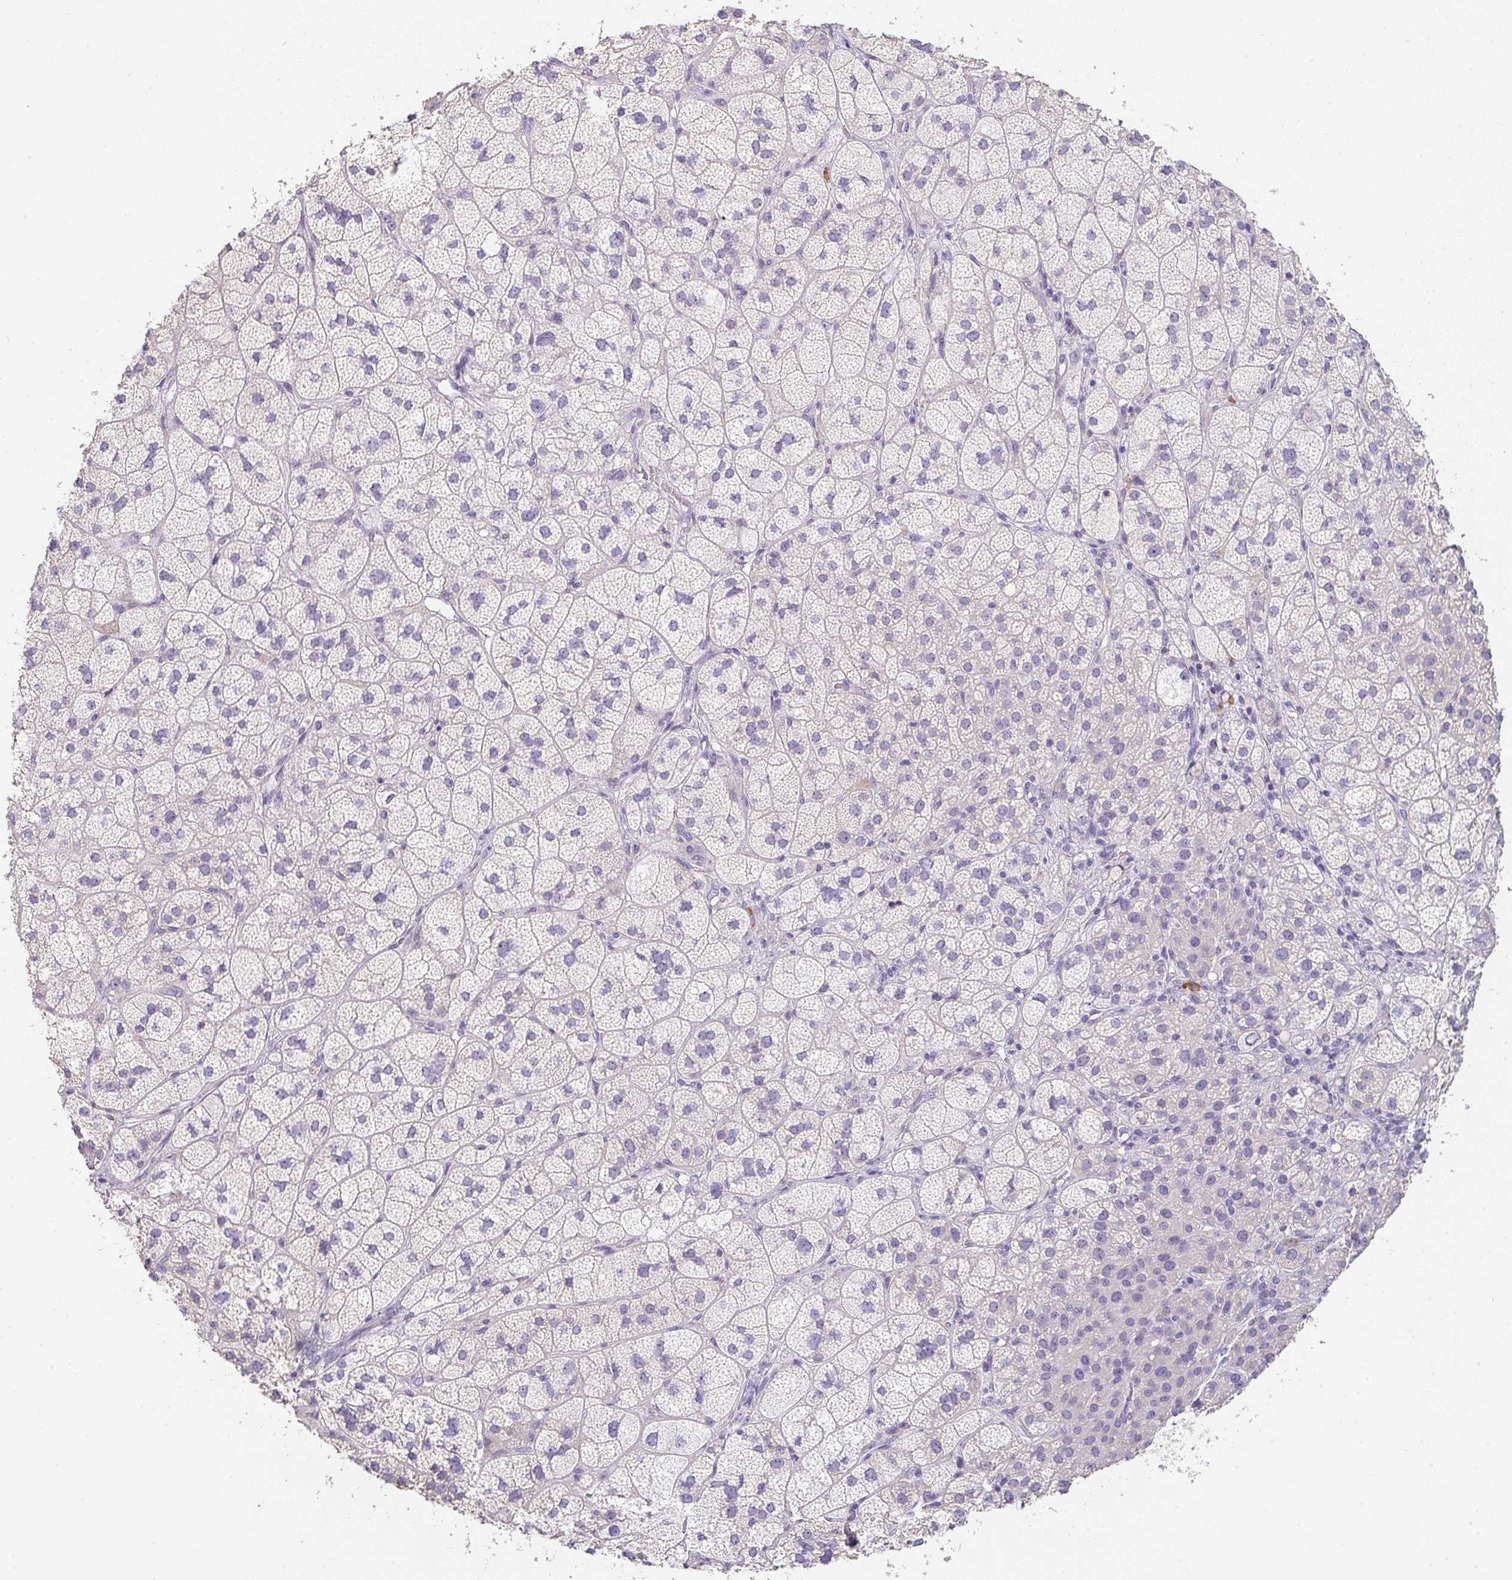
{"staining": {"intensity": "weak", "quantity": "<25%", "location": "cytoplasmic/membranous"}, "tissue": "adrenal gland", "cell_type": "Glandular cells", "image_type": "normal", "snomed": [{"axis": "morphology", "description": "Normal tissue, NOS"}, {"axis": "topography", "description": "Adrenal gland"}], "caption": "Immunohistochemical staining of normal human adrenal gland demonstrates no significant expression in glandular cells. The staining is performed using DAB (3,3'-diaminobenzidine) brown chromogen with nuclei counter-stained in using hematoxylin.", "gene": "ZNF215", "patient": {"sex": "female", "age": 60}}